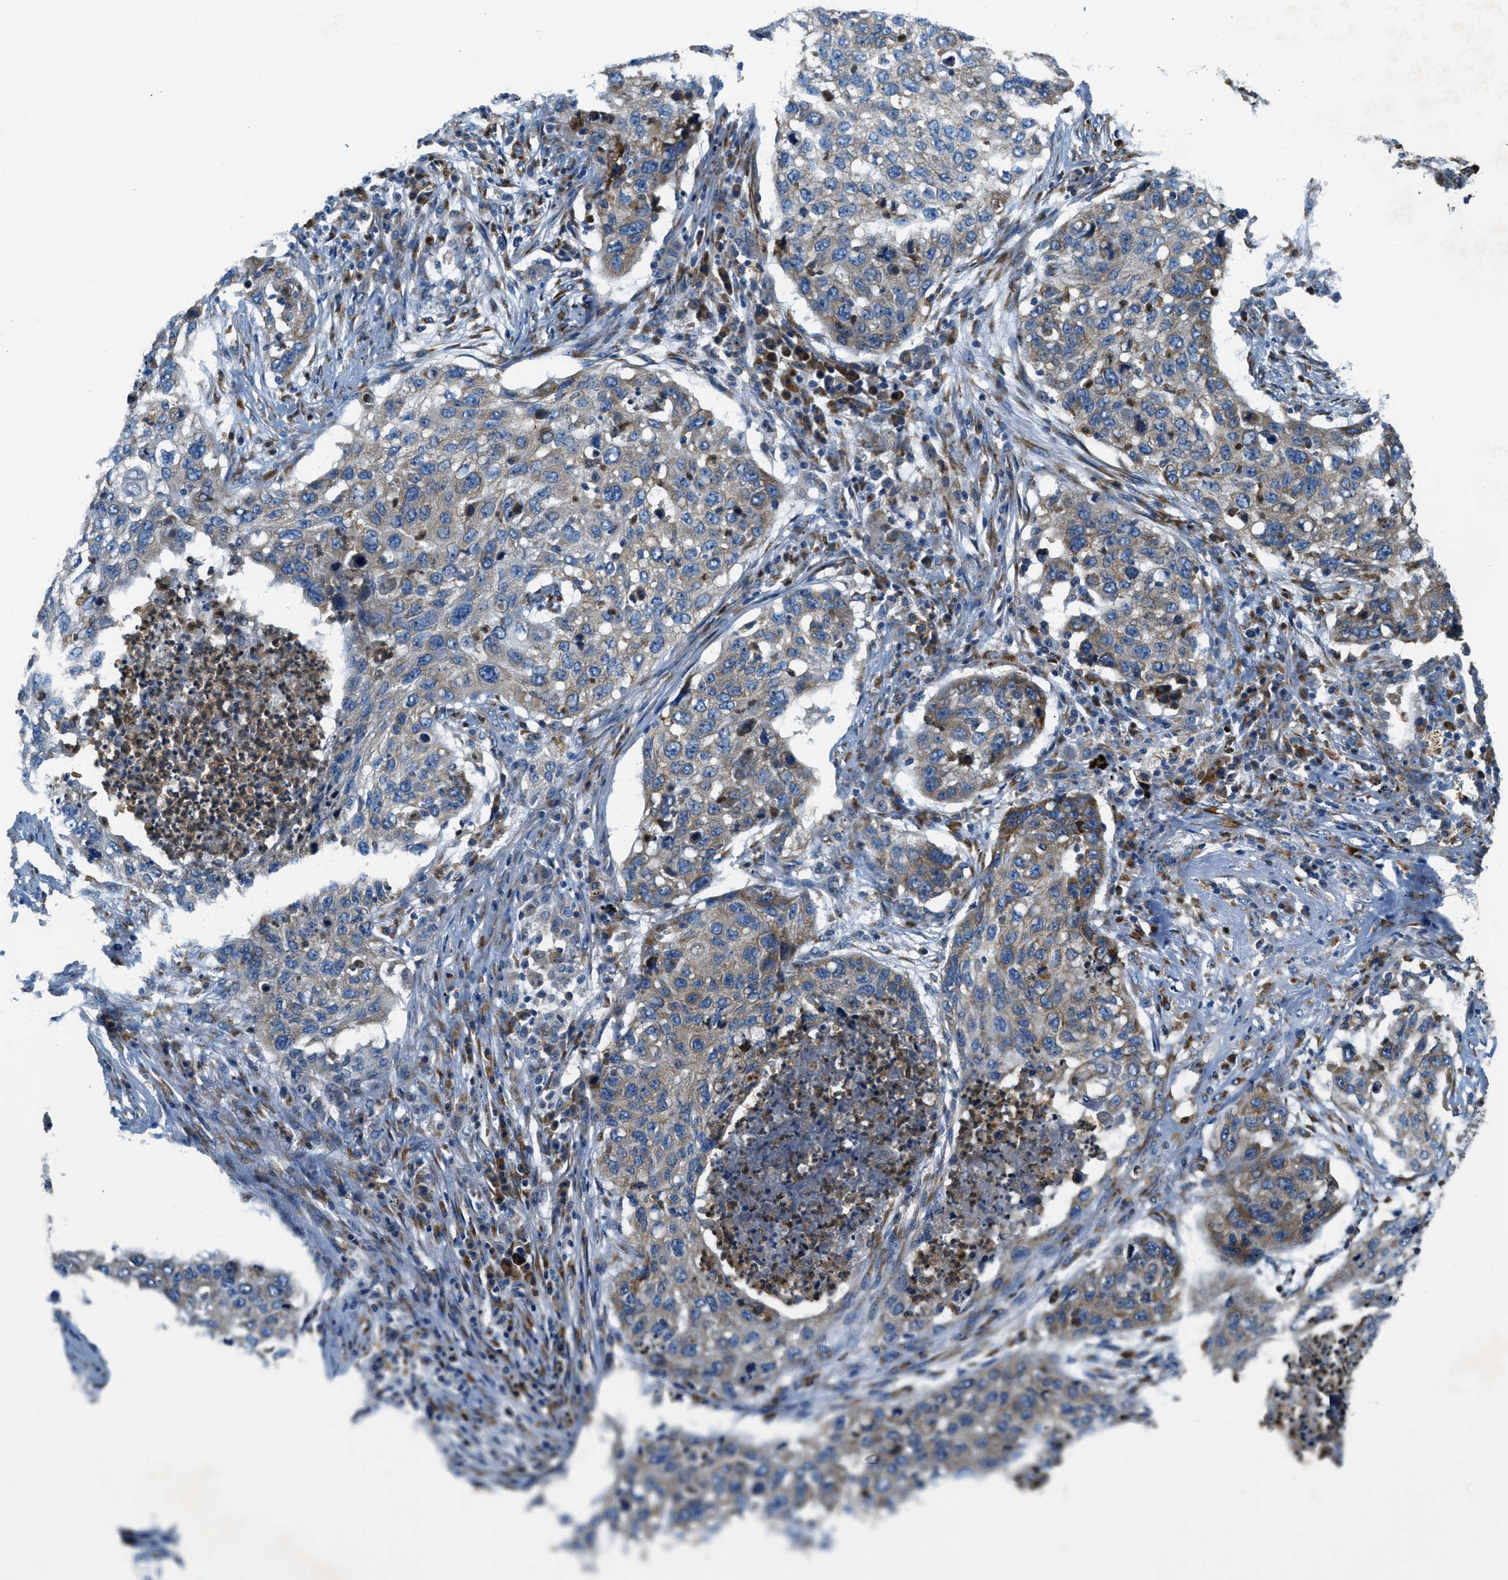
{"staining": {"intensity": "weak", "quantity": "<25%", "location": "cytoplasmic/membranous"}, "tissue": "lung cancer", "cell_type": "Tumor cells", "image_type": "cancer", "snomed": [{"axis": "morphology", "description": "Squamous cell carcinoma, NOS"}, {"axis": "topography", "description": "Lung"}], "caption": "Protein analysis of lung squamous cell carcinoma displays no significant positivity in tumor cells.", "gene": "GIMAP8", "patient": {"sex": "female", "age": 63}}